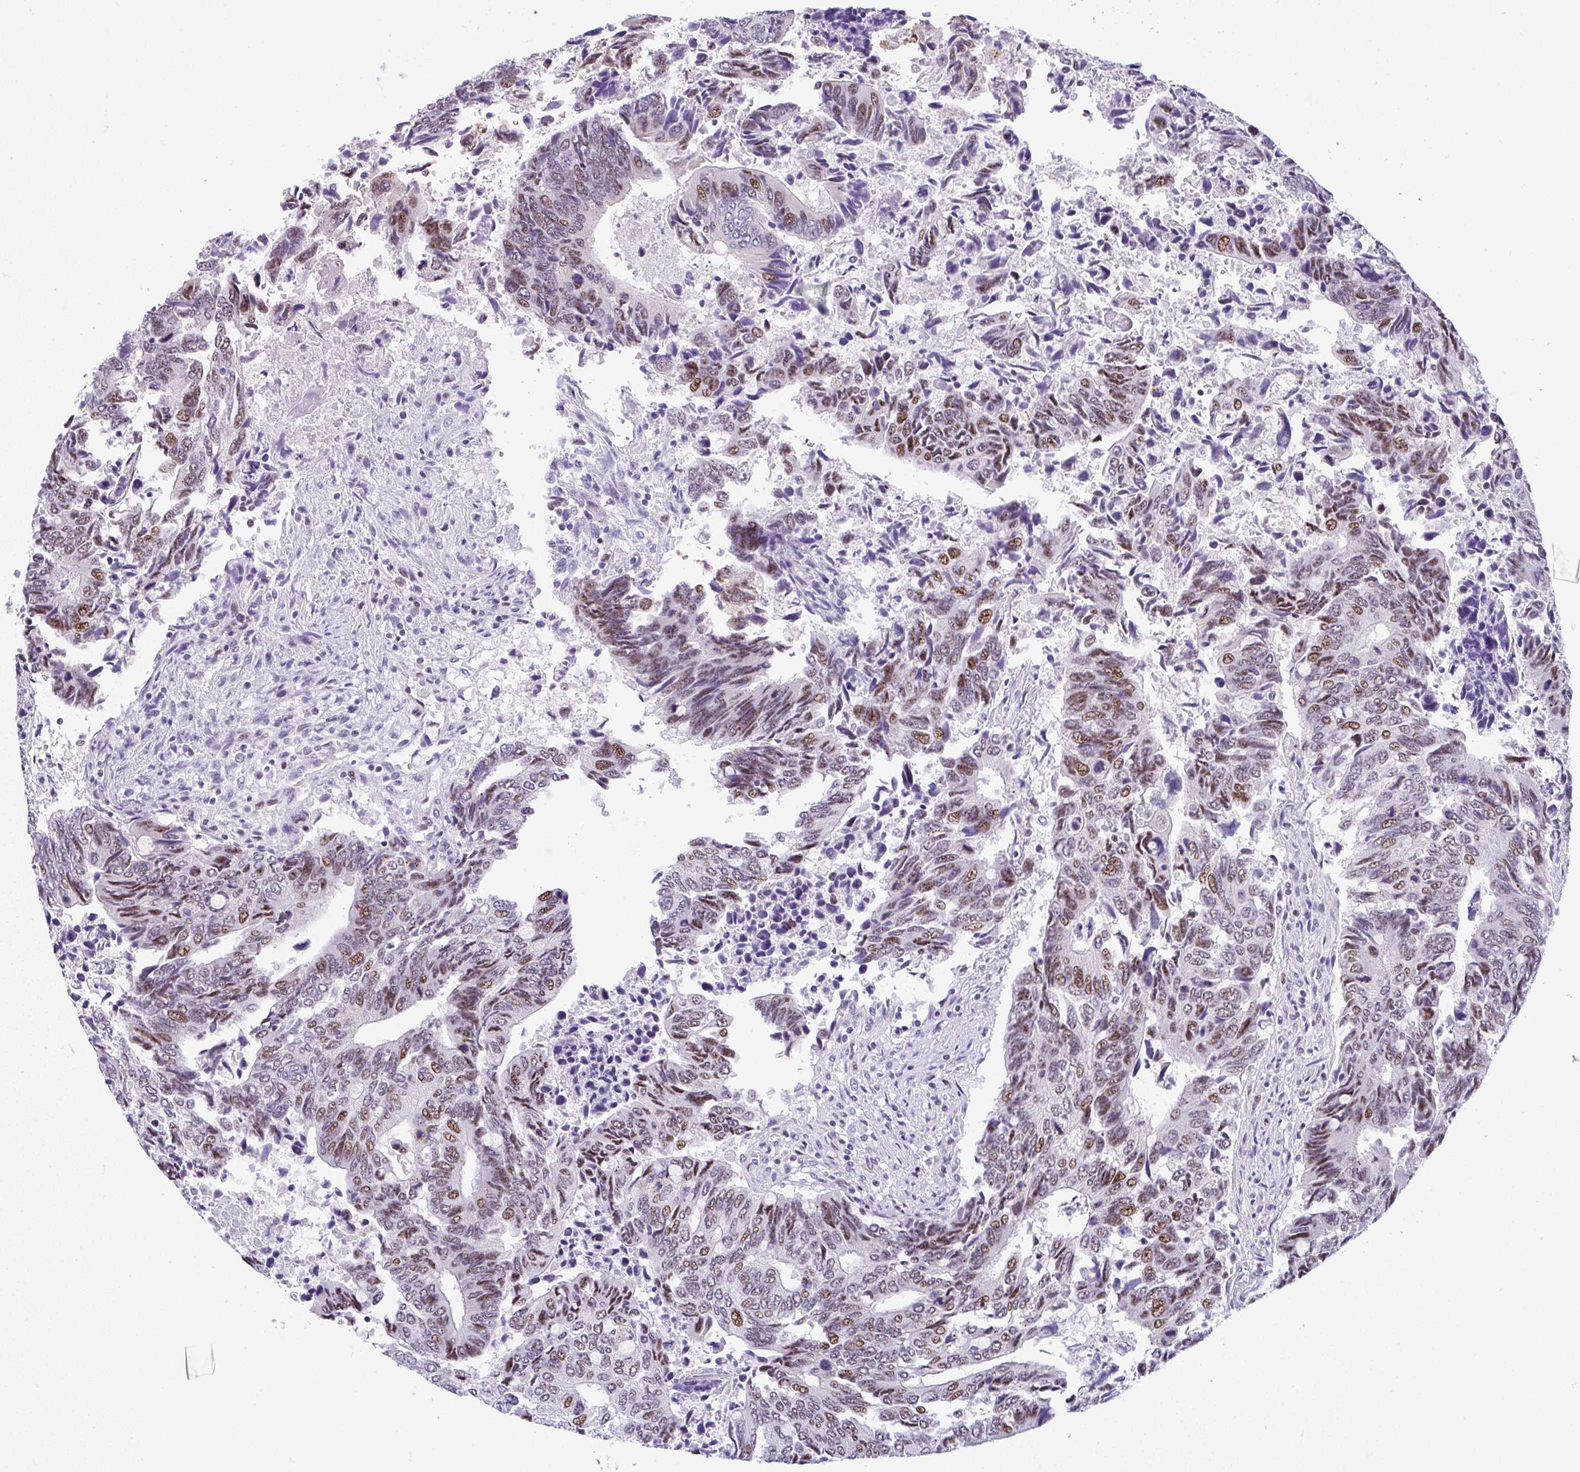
{"staining": {"intensity": "moderate", "quantity": ">75%", "location": "nuclear"}, "tissue": "colorectal cancer", "cell_type": "Tumor cells", "image_type": "cancer", "snomed": [{"axis": "morphology", "description": "Adenocarcinoma, NOS"}, {"axis": "topography", "description": "Colon"}], "caption": "Colorectal cancer (adenocarcinoma) stained with a brown dye displays moderate nuclear positive positivity in approximately >75% of tumor cells.", "gene": "NR1D2", "patient": {"sex": "male", "age": 87}}